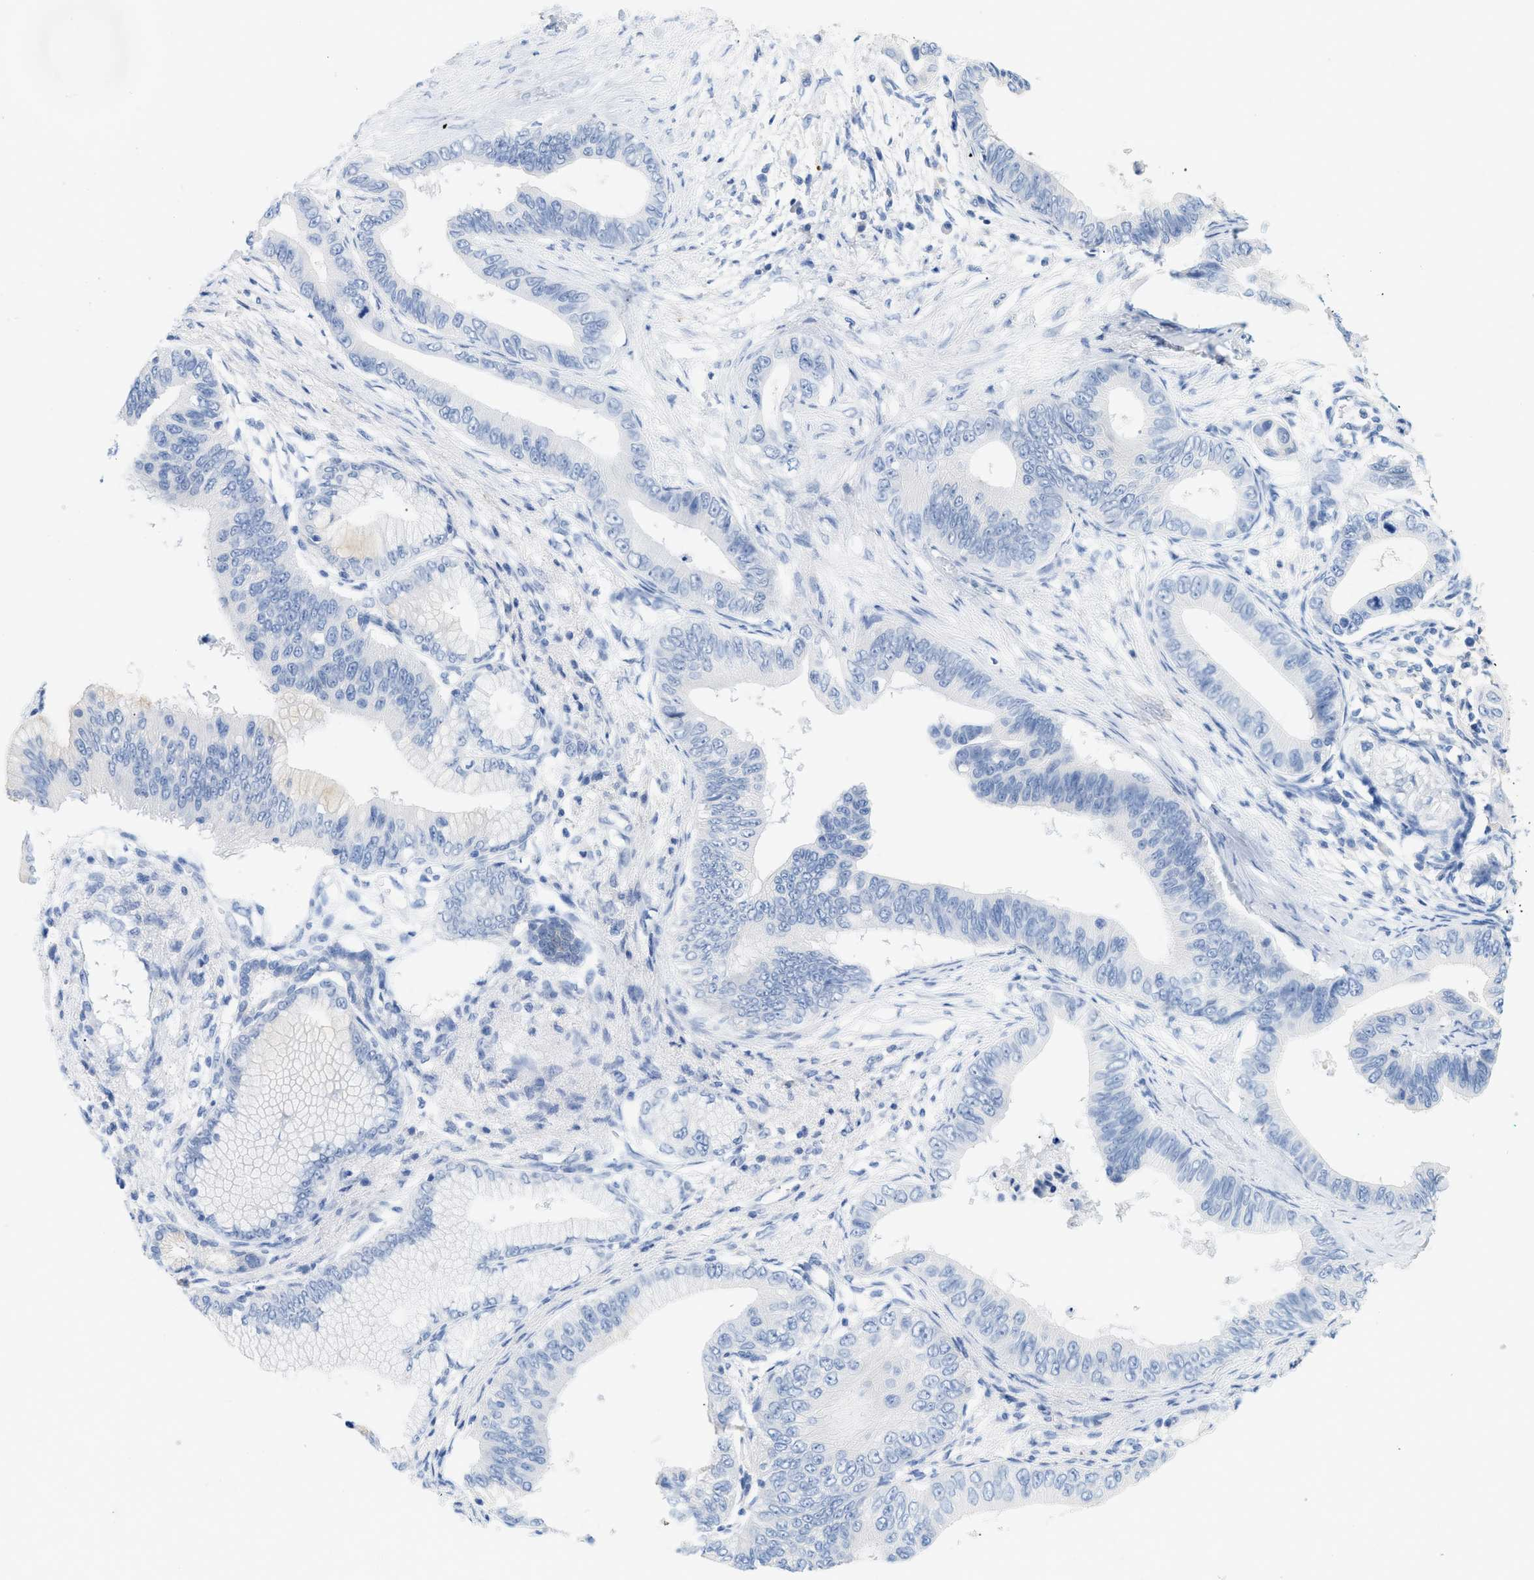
{"staining": {"intensity": "negative", "quantity": "none", "location": "none"}, "tissue": "pancreatic cancer", "cell_type": "Tumor cells", "image_type": "cancer", "snomed": [{"axis": "morphology", "description": "Adenocarcinoma, NOS"}, {"axis": "topography", "description": "Pancreas"}], "caption": "IHC micrograph of pancreatic cancer stained for a protein (brown), which demonstrates no positivity in tumor cells.", "gene": "PAPPA", "patient": {"sex": "male", "age": 77}}